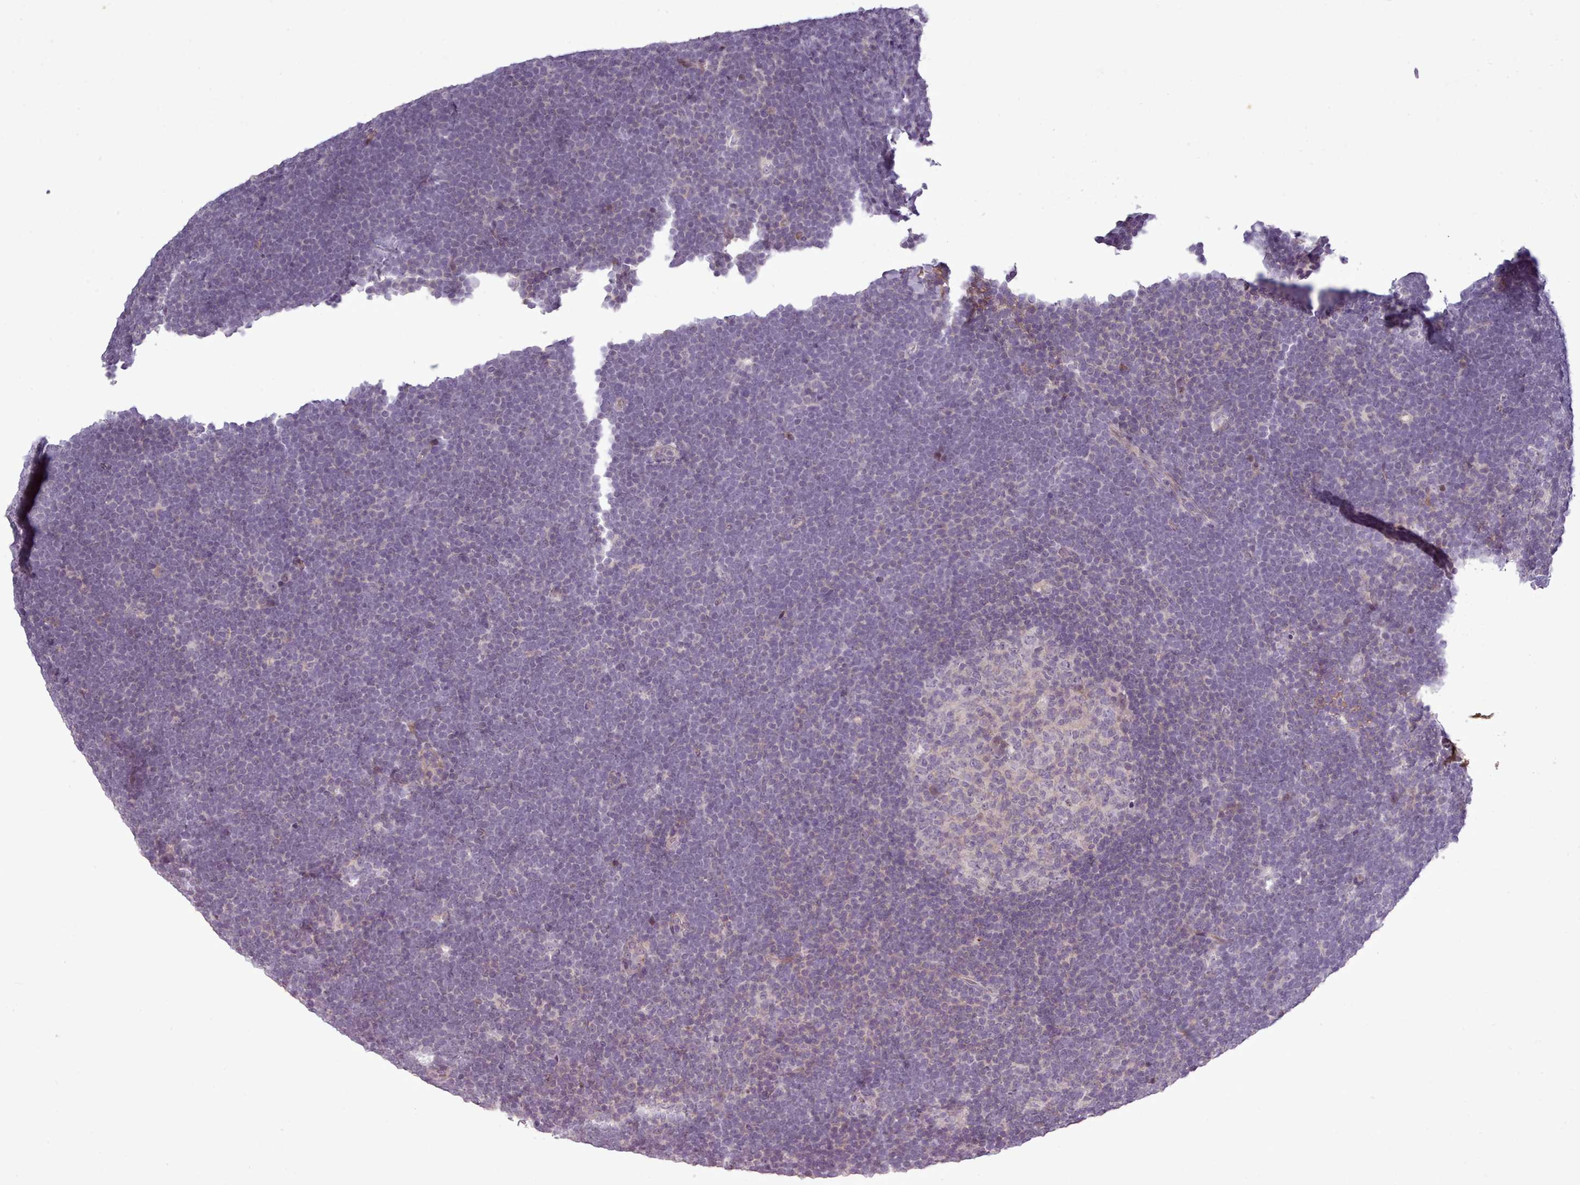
{"staining": {"intensity": "negative", "quantity": "none", "location": "none"}, "tissue": "lymphoma", "cell_type": "Tumor cells", "image_type": "cancer", "snomed": [{"axis": "morphology", "description": "Malignant lymphoma, non-Hodgkin's type, High grade"}, {"axis": "topography", "description": "Lymph node"}], "caption": "Photomicrograph shows no protein positivity in tumor cells of high-grade malignant lymphoma, non-Hodgkin's type tissue.", "gene": "LEFTY2", "patient": {"sex": "male", "age": 13}}